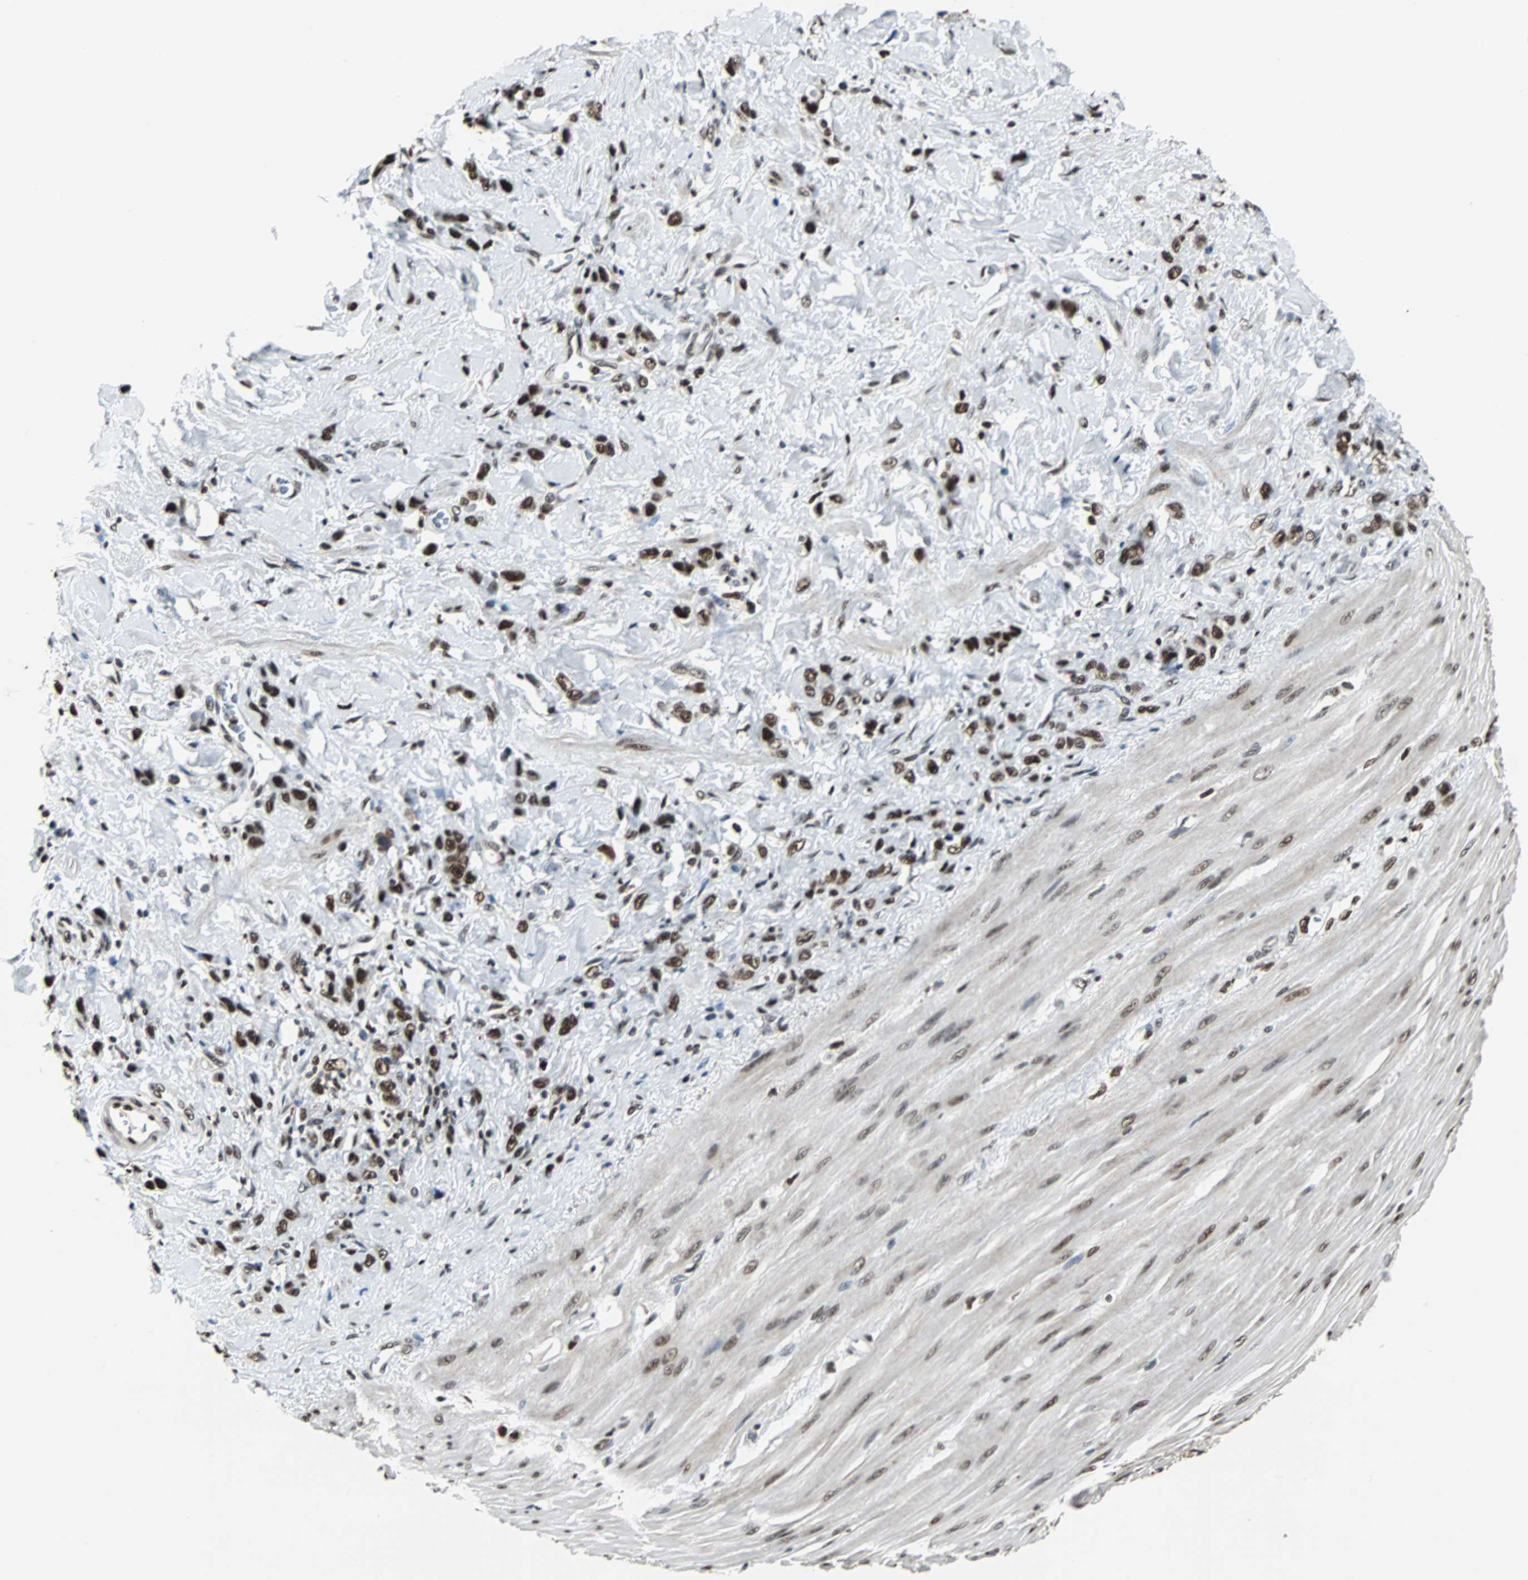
{"staining": {"intensity": "strong", "quantity": ">75%", "location": "nuclear"}, "tissue": "stomach cancer", "cell_type": "Tumor cells", "image_type": "cancer", "snomed": [{"axis": "morphology", "description": "Normal tissue, NOS"}, {"axis": "morphology", "description": "Adenocarcinoma, NOS"}, {"axis": "topography", "description": "Stomach"}], "caption": "Stomach adenocarcinoma tissue displays strong nuclear expression in about >75% of tumor cells", "gene": "XRCC4", "patient": {"sex": "male", "age": 82}}